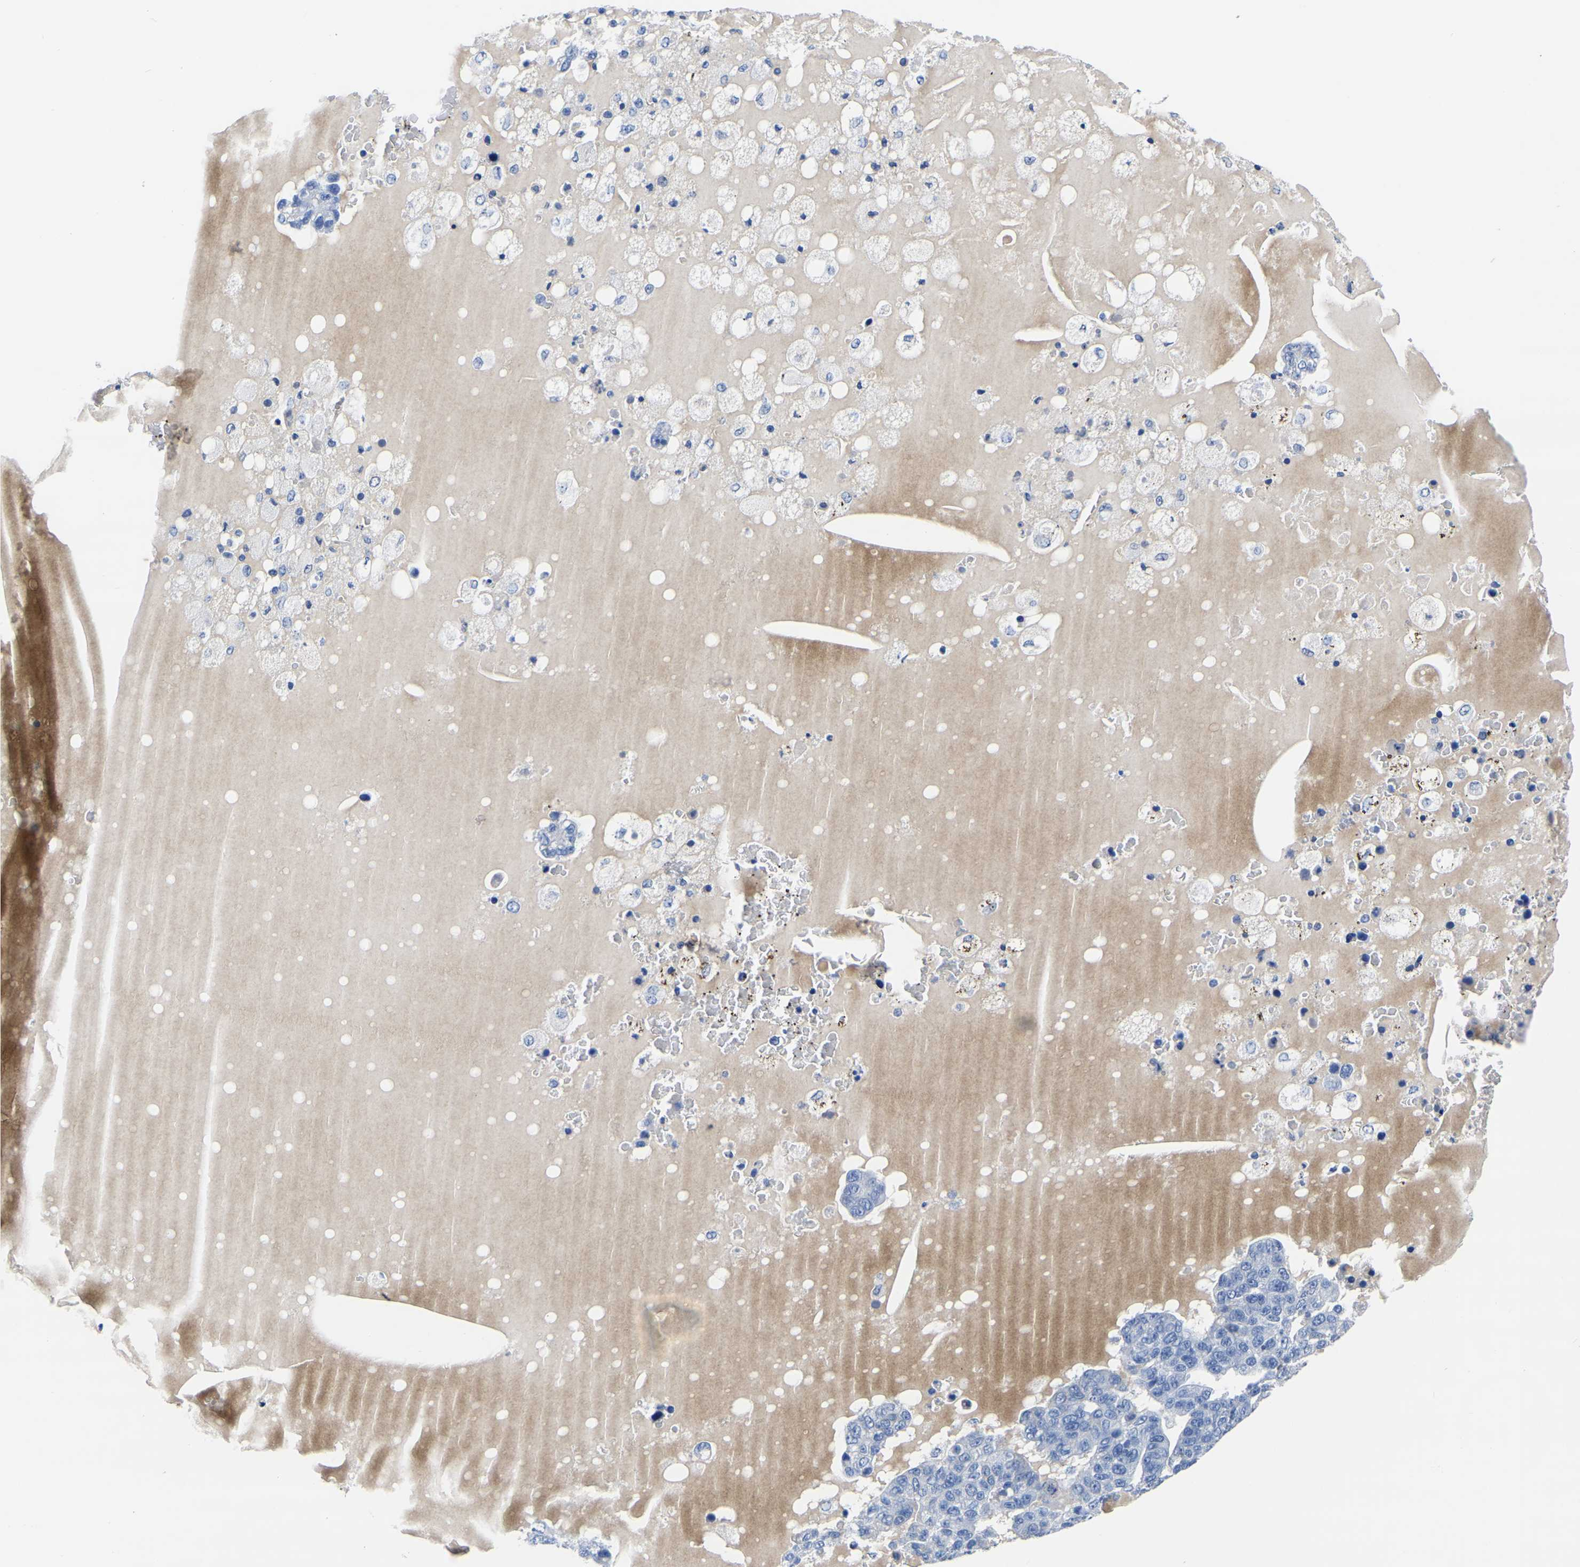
{"staining": {"intensity": "negative", "quantity": "none", "location": "none"}, "tissue": "pancreatic cancer", "cell_type": "Tumor cells", "image_type": "cancer", "snomed": [{"axis": "morphology", "description": "Adenocarcinoma, NOS"}, {"axis": "topography", "description": "Pancreas"}], "caption": "This is an immunohistochemistry histopathology image of human pancreatic cancer. There is no expression in tumor cells.", "gene": "SLC45A3", "patient": {"sex": "female", "age": 61}}